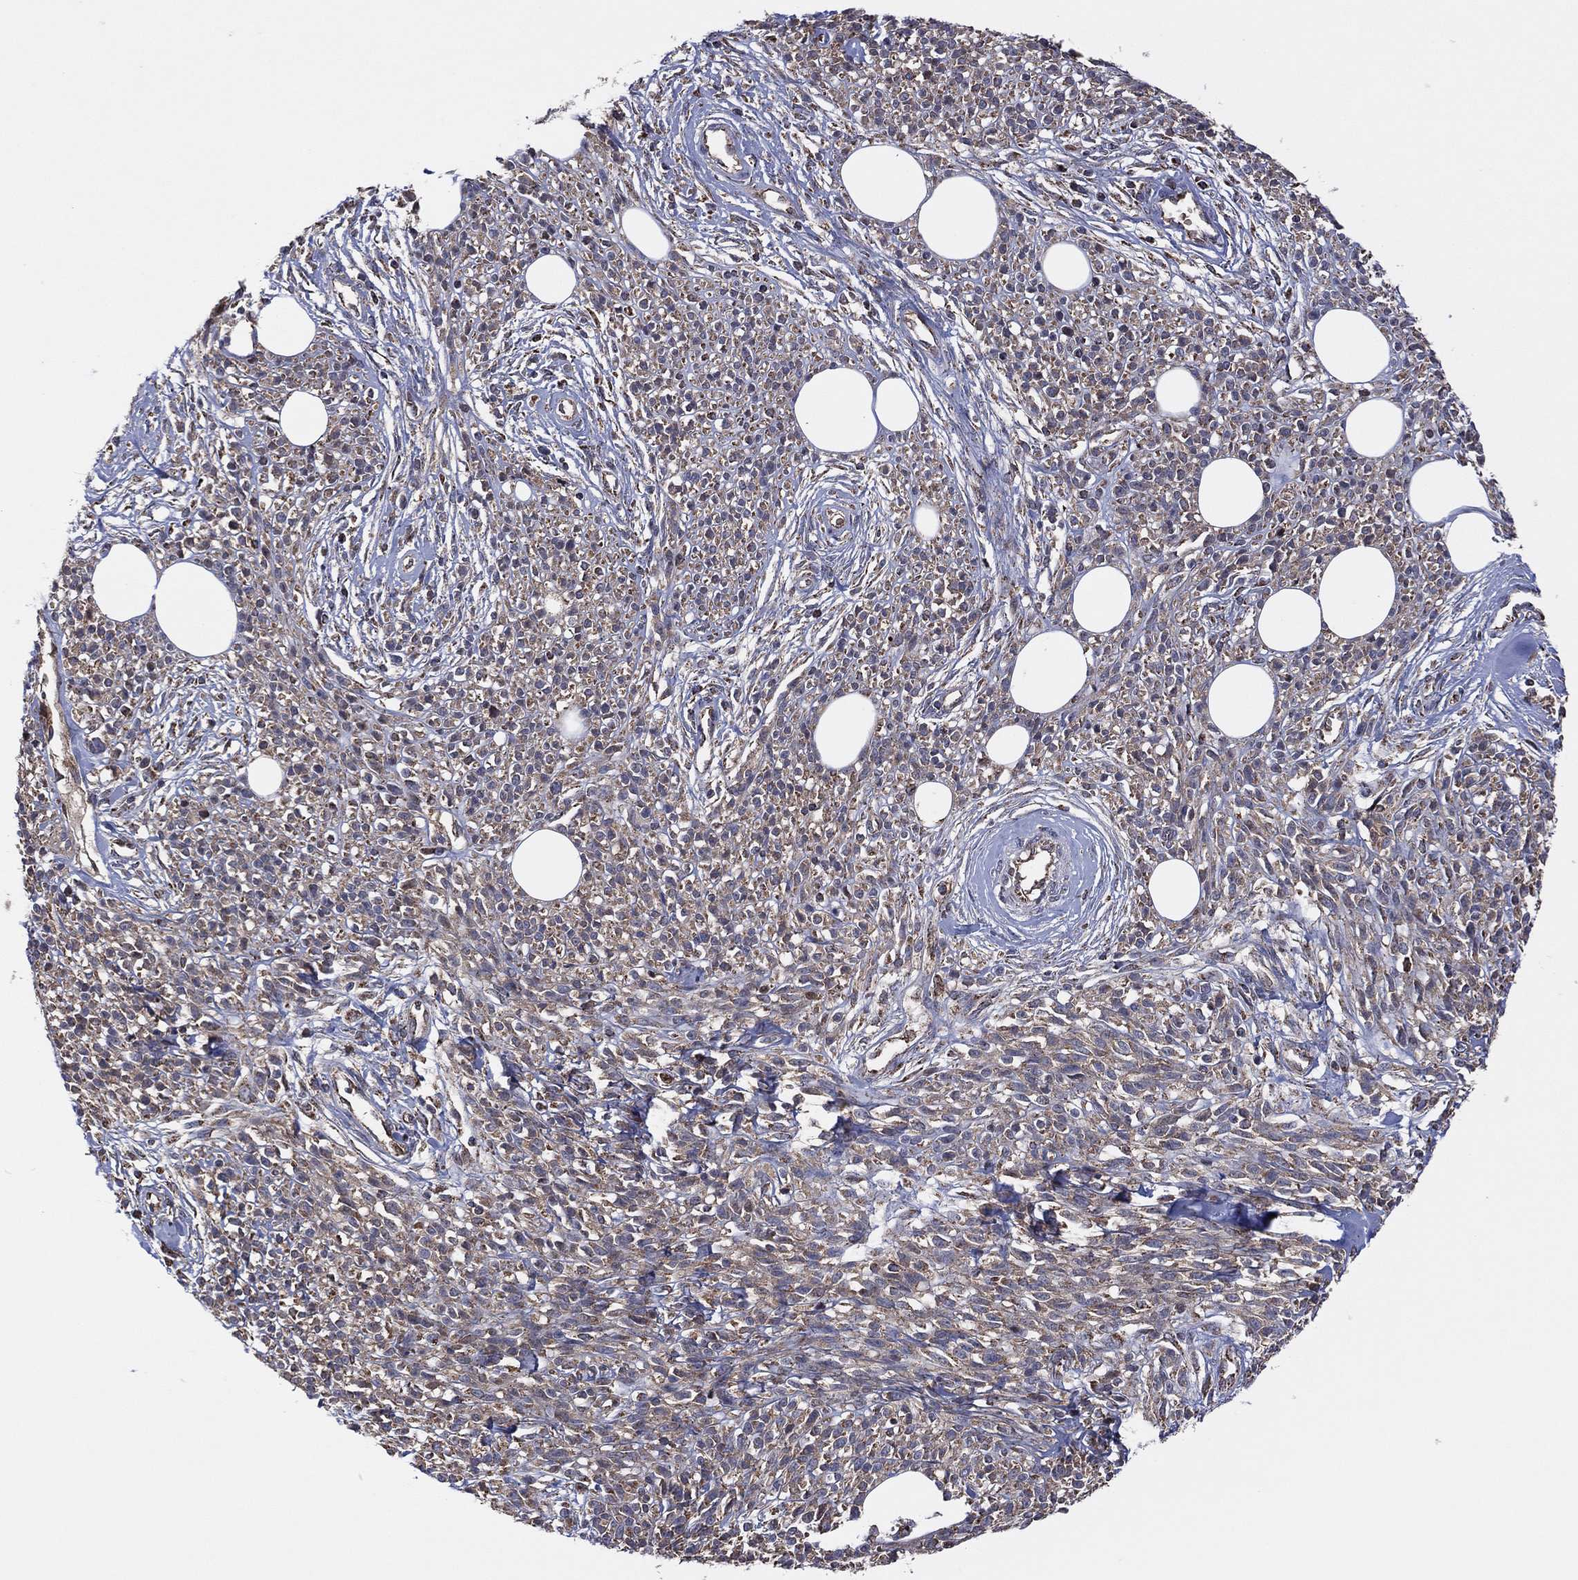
{"staining": {"intensity": "weak", "quantity": ">75%", "location": "cytoplasmic/membranous"}, "tissue": "melanoma", "cell_type": "Tumor cells", "image_type": "cancer", "snomed": [{"axis": "morphology", "description": "Malignant melanoma, NOS"}, {"axis": "topography", "description": "Skin"}, {"axis": "topography", "description": "Skin of trunk"}], "caption": "A brown stain labels weak cytoplasmic/membranous staining of a protein in malignant melanoma tumor cells. (IHC, brightfield microscopy, high magnification).", "gene": "PIDD1", "patient": {"sex": "male", "age": 74}}